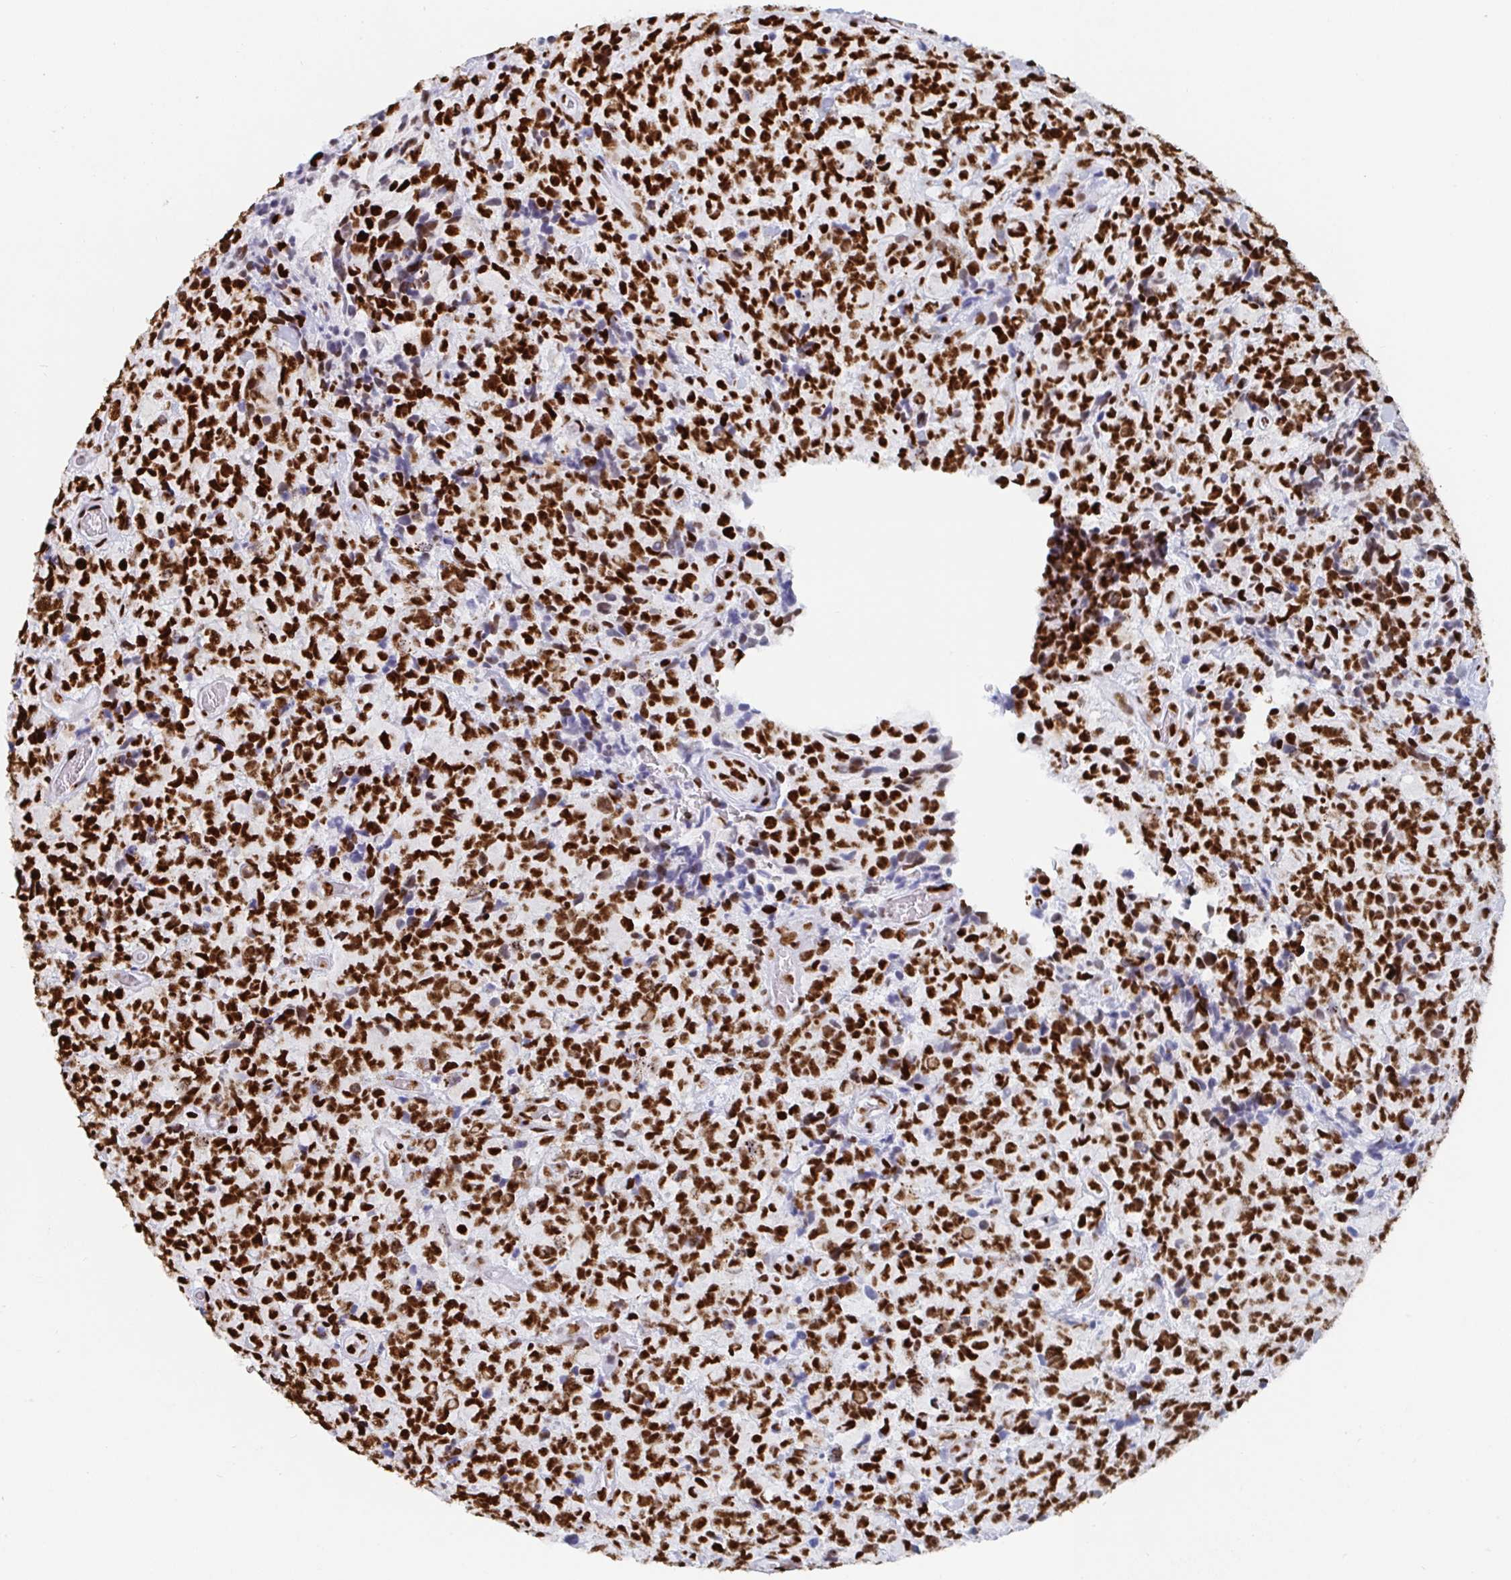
{"staining": {"intensity": "strong", "quantity": ">75%", "location": "nuclear"}, "tissue": "glioma", "cell_type": "Tumor cells", "image_type": "cancer", "snomed": [{"axis": "morphology", "description": "Glioma, malignant, High grade"}, {"axis": "topography", "description": "Brain"}], "caption": "Glioma stained with a brown dye shows strong nuclear positive positivity in approximately >75% of tumor cells.", "gene": "EWSR1", "patient": {"sex": "male", "age": 39}}